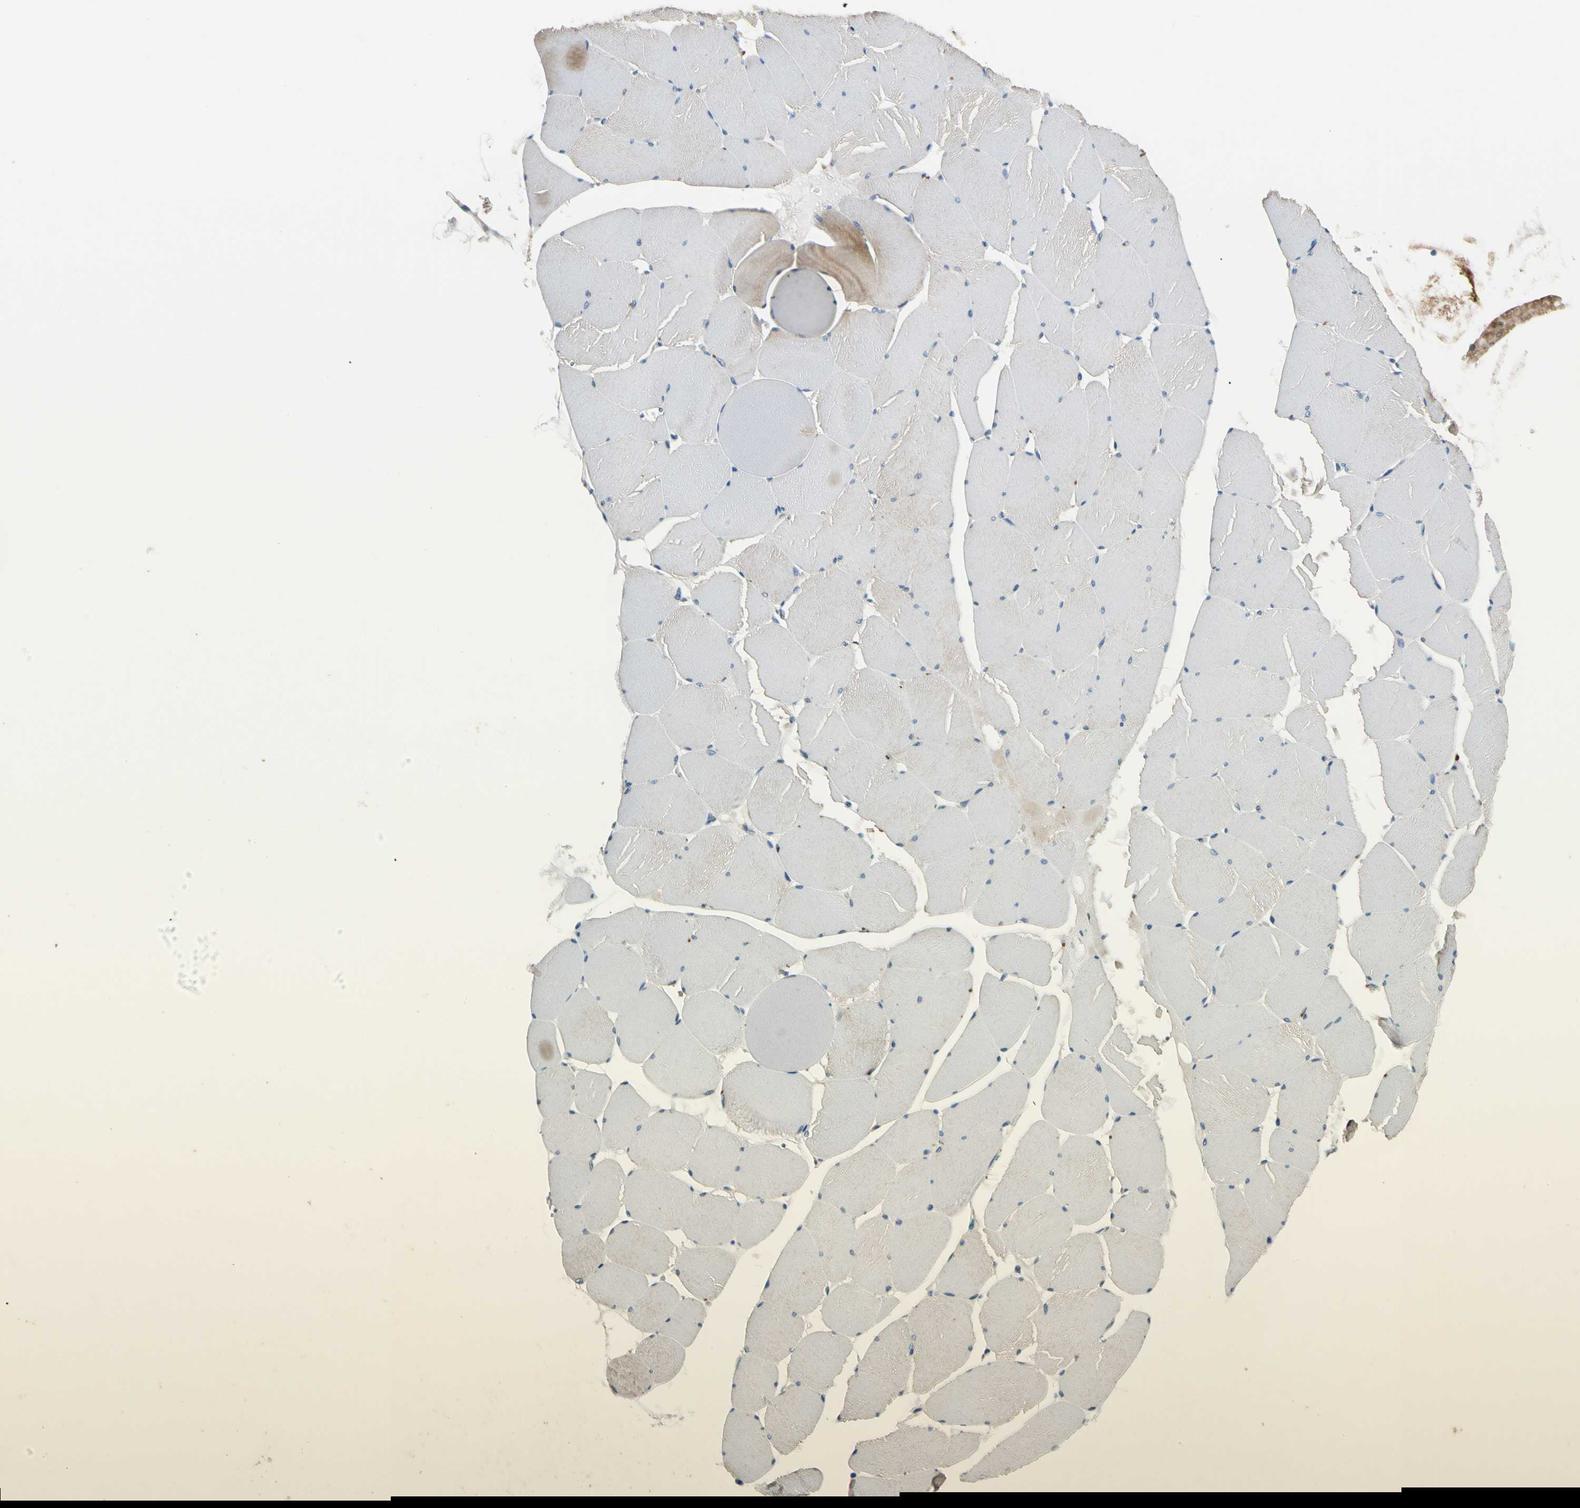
{"staining": {"intensity": "moderate", "quantity": ">75%", "location": "cytoplasmic/membranous"}, "tissue": "skeletal muscle", "cell_type": "Myocytes", "image_type": "normal", "snomed": [{"axis": "morphology", "description": "Normal tissue, NOS"}, {"axis": "topography", "description": "Skeletal muscle"}, {"axis": "topography", "description": "Salivary gland"}], "caption": "Immunohistochemistry (IHC) micrograph of normal skeletal muscle stained for a protein (brown), which displays medium levels of moderate cytoplasmic/membranous positivity in about >75% of myocytes.", "gene": "MST1R", "patient": {"sex": "male", "age": 62}}